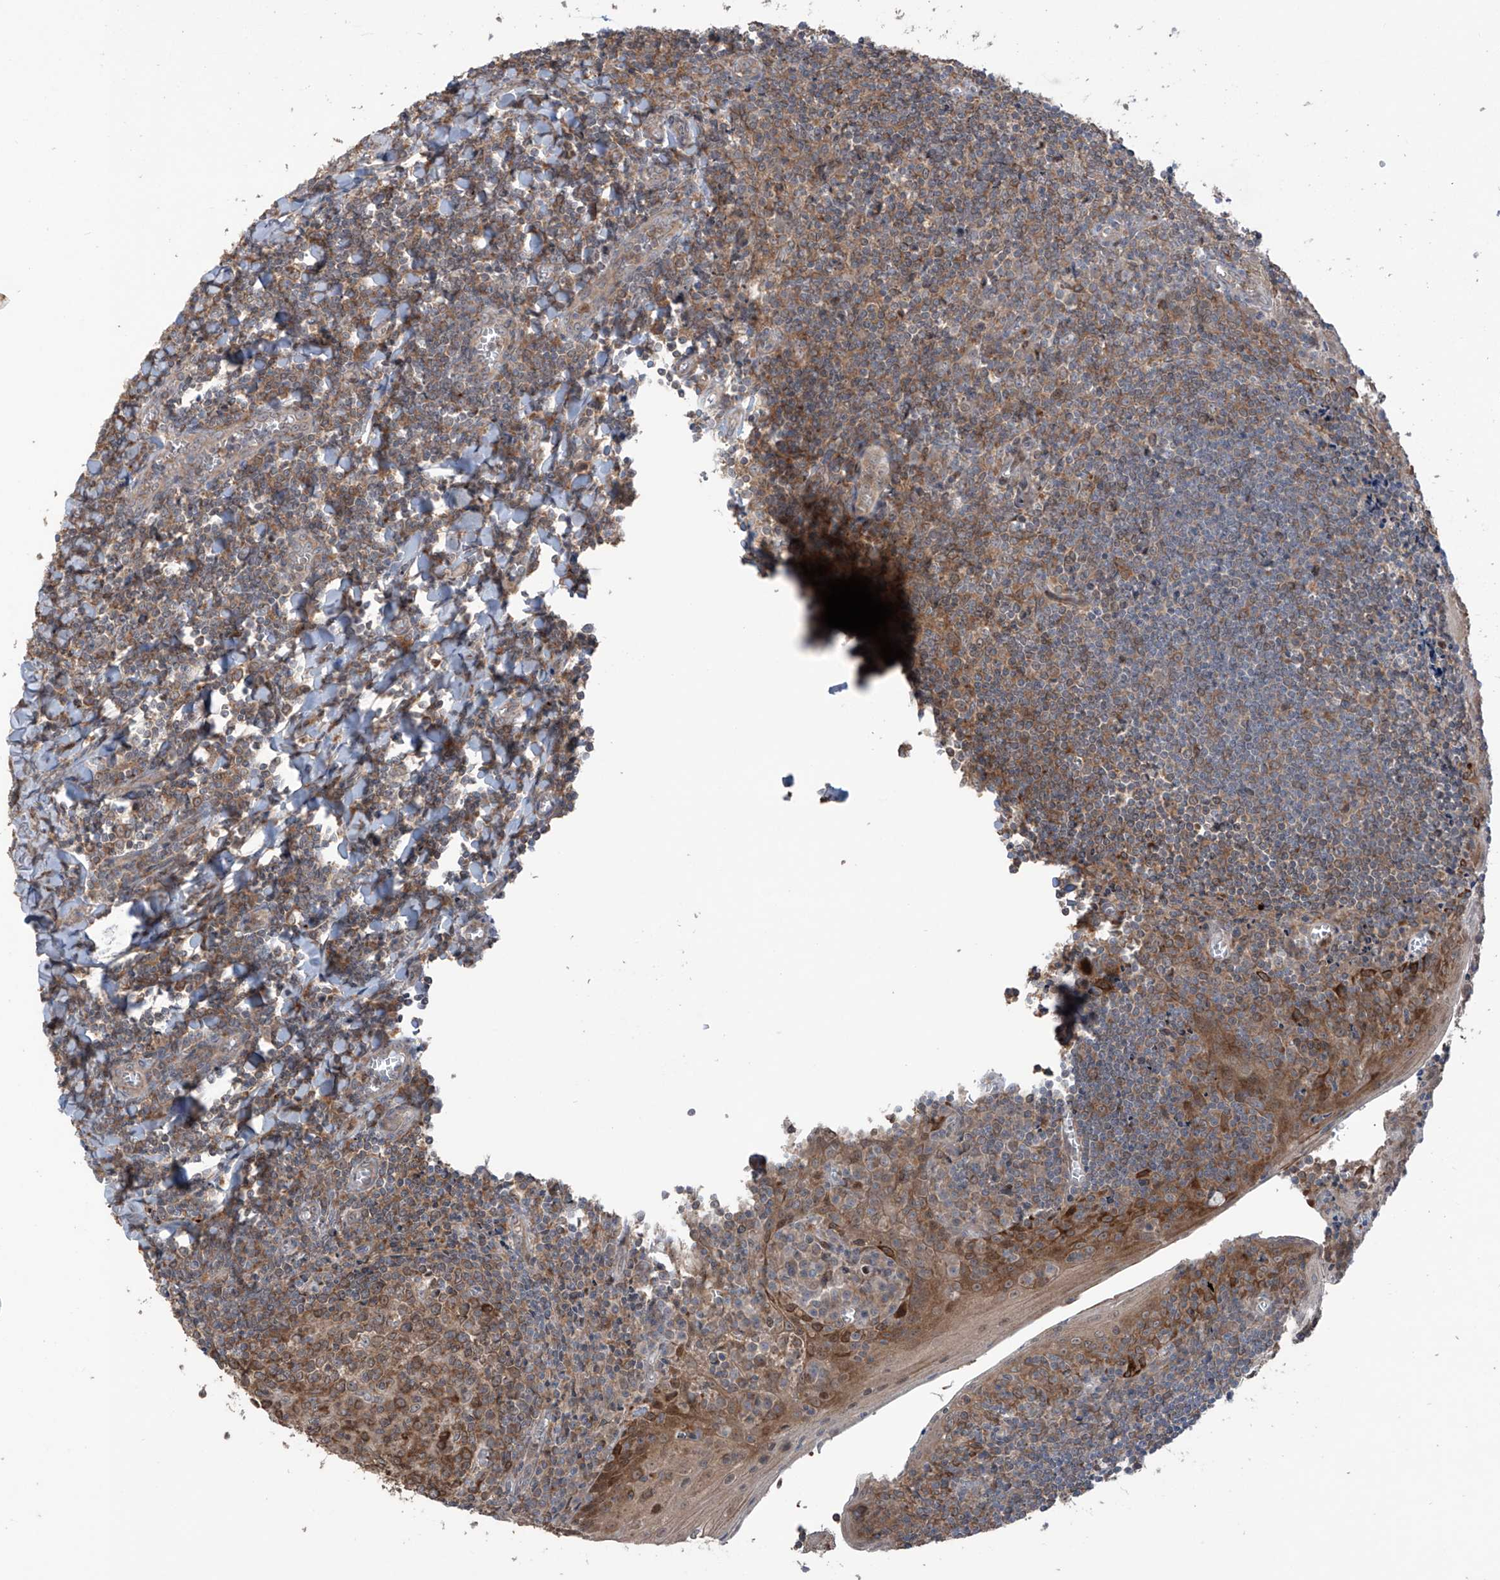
{"staining": {"intensity": "moderate", "quantity": ">75%", "location": "cytoplasmic/membranous"}, "tissue": "tonsil", "cell_type": "Germinal center cells", "image_type": "normal", "snomed": [{"axis": "morphology", "description": "Normal tissue, NOS"}, {"axis": "topography", "description": "Tonsil"}], "caption": "Germinal center cells show moderate cytoplasmic/membranous expression in approximately >75% of cells in normal tonsil. Using DAB (3,3'-diaminobenzidine) (brown) and hematoxylin (blue) stains, captured at high magnification using brightfield microscopy.", "gene": "SAMD3", "patient": {"sex": "male", "age": 27}}